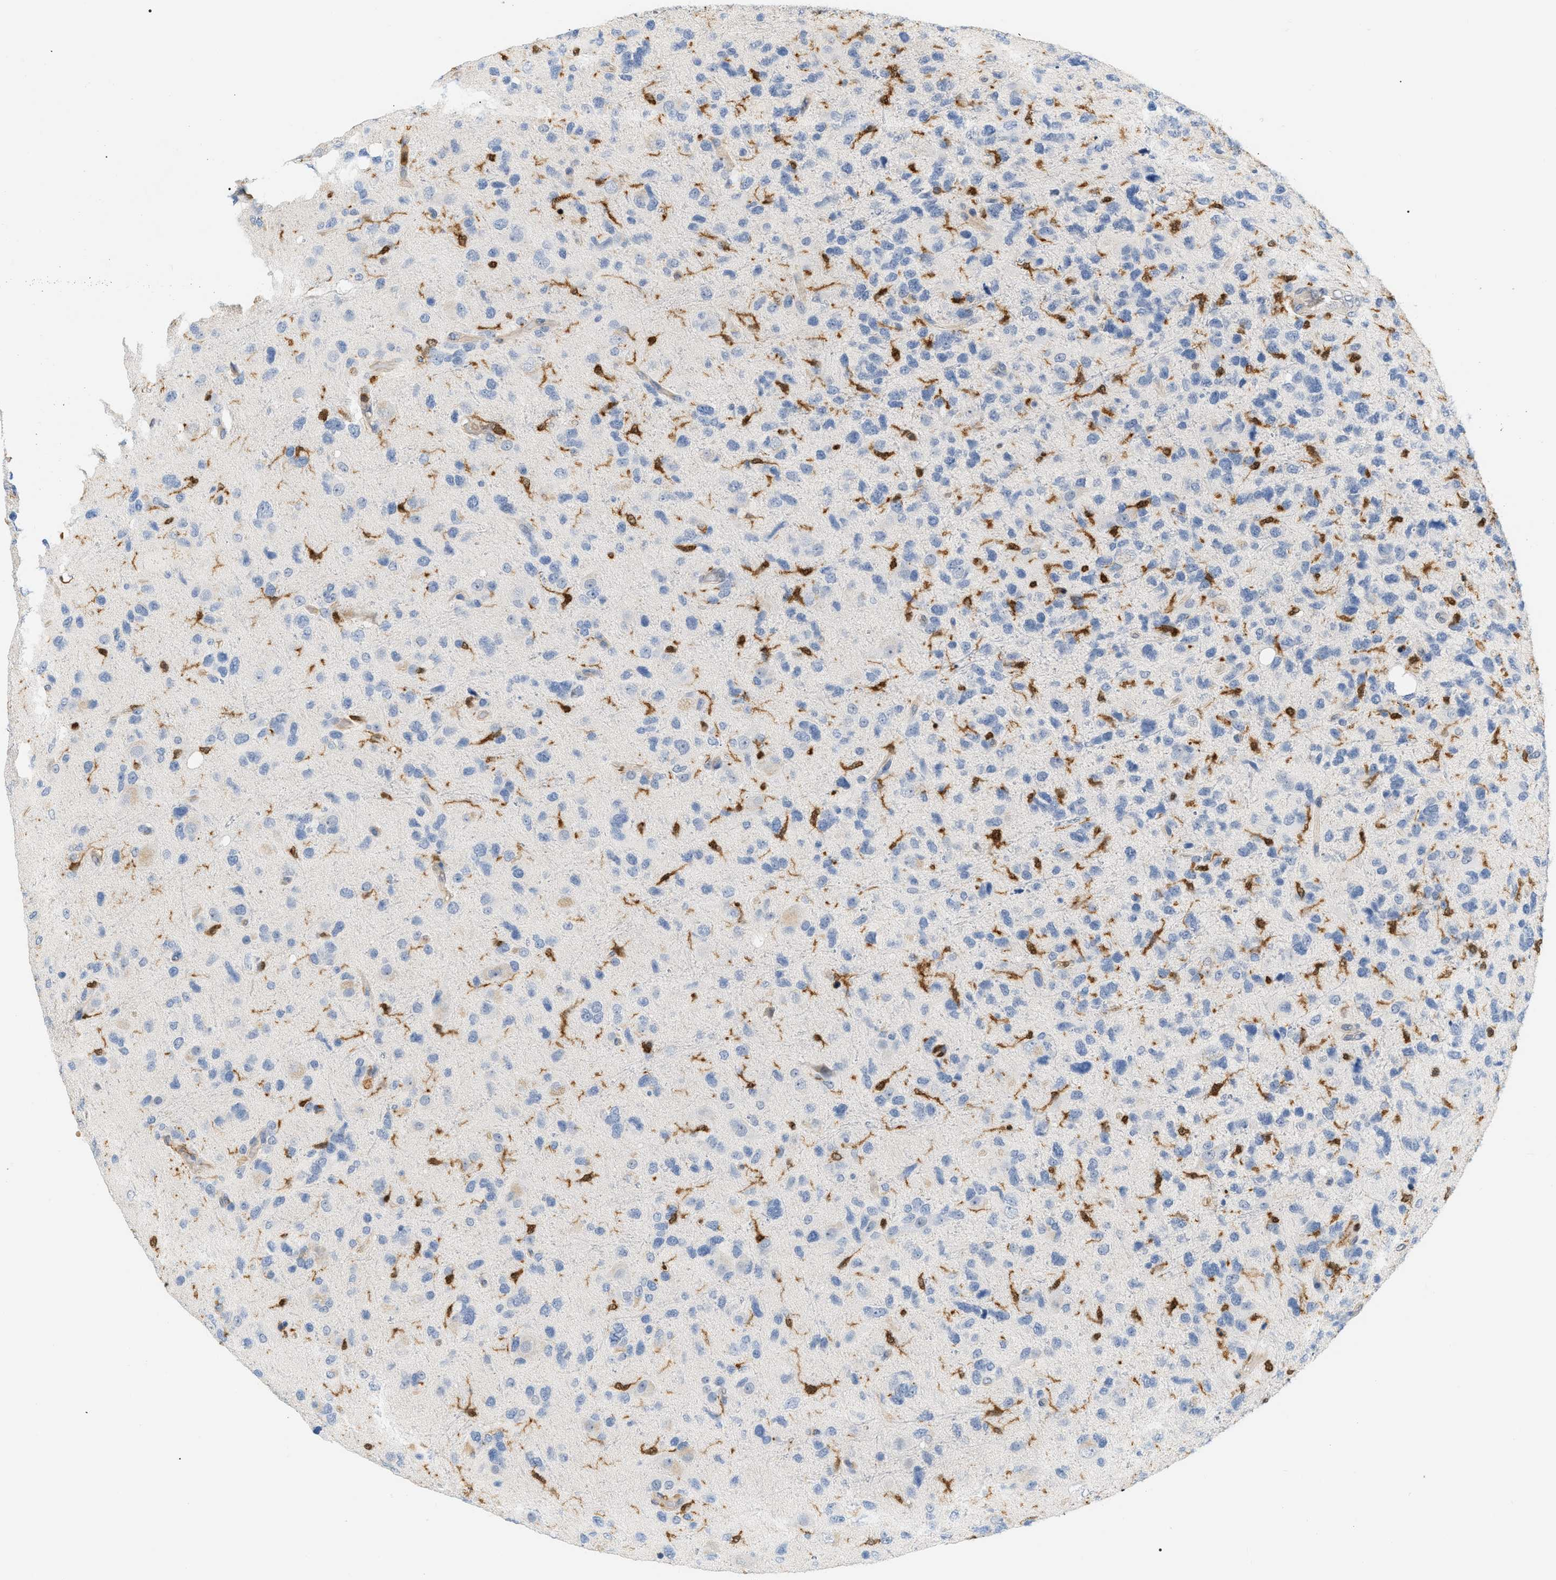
{"staining": {"intensity": "strong", "quantity": "<25%", "location": "cytoplasmic/membranous,nuclear"}, "tissue": "glioma", "cell_type": "Tumor cells", "image_type": "cancer", "snomed": [{"axis": "morphology", "description": "Glioma, malignant, High grade"}, {"axis": "topography", "description": "Brain"}], "caption": "The histopathology image demonstrates immunohistochemical staining of high-grade glioma (malignant). There is strong cytoplasmic/membranous and nuclear staining is seen in about <25% of tumor cells. Nuclei are stained in blue.", "gene": "PYCARD", "patient": {"sex": "female", "age": 58}}